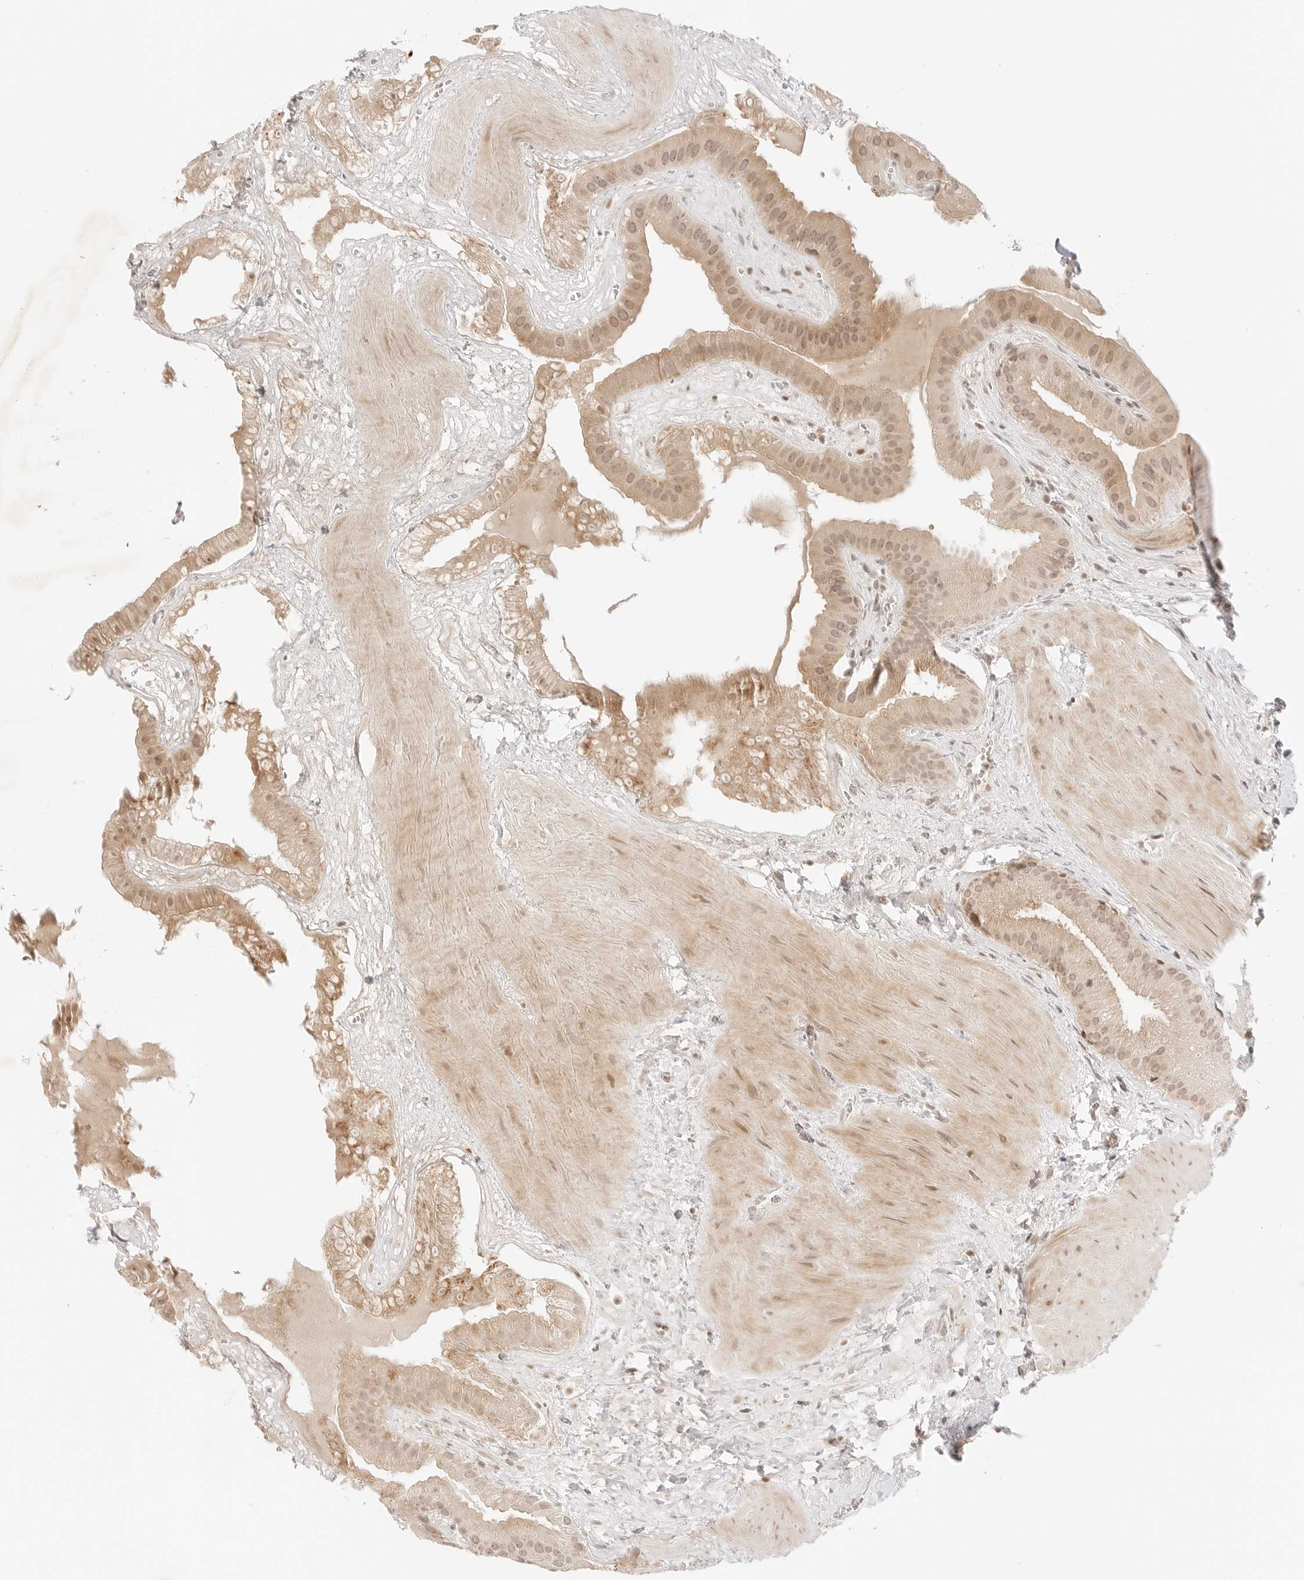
{"staining": {"intensity": "moderate", "quantity": ">75%", "location": "cytoplasmic/membranous,nuclear"}, "tissue": "gallbladder", "cell_type": "Glandular cells", "image_type": "normal", "snomed": [{"axis": "morphology", "description": "Normal tissue, NOS"}, {"axis": "topography", "description": "Gallbladder"}], "caption": "Protein expression analysis of benign human gallbladder reveals moderate cytoplasmic/membranous,nuclear expression in approximately >75% of glandular cells. Nuclei are stained in blue.", "gene": "RPS6KL1", "patient": {"sex": "male", "age": 55}}